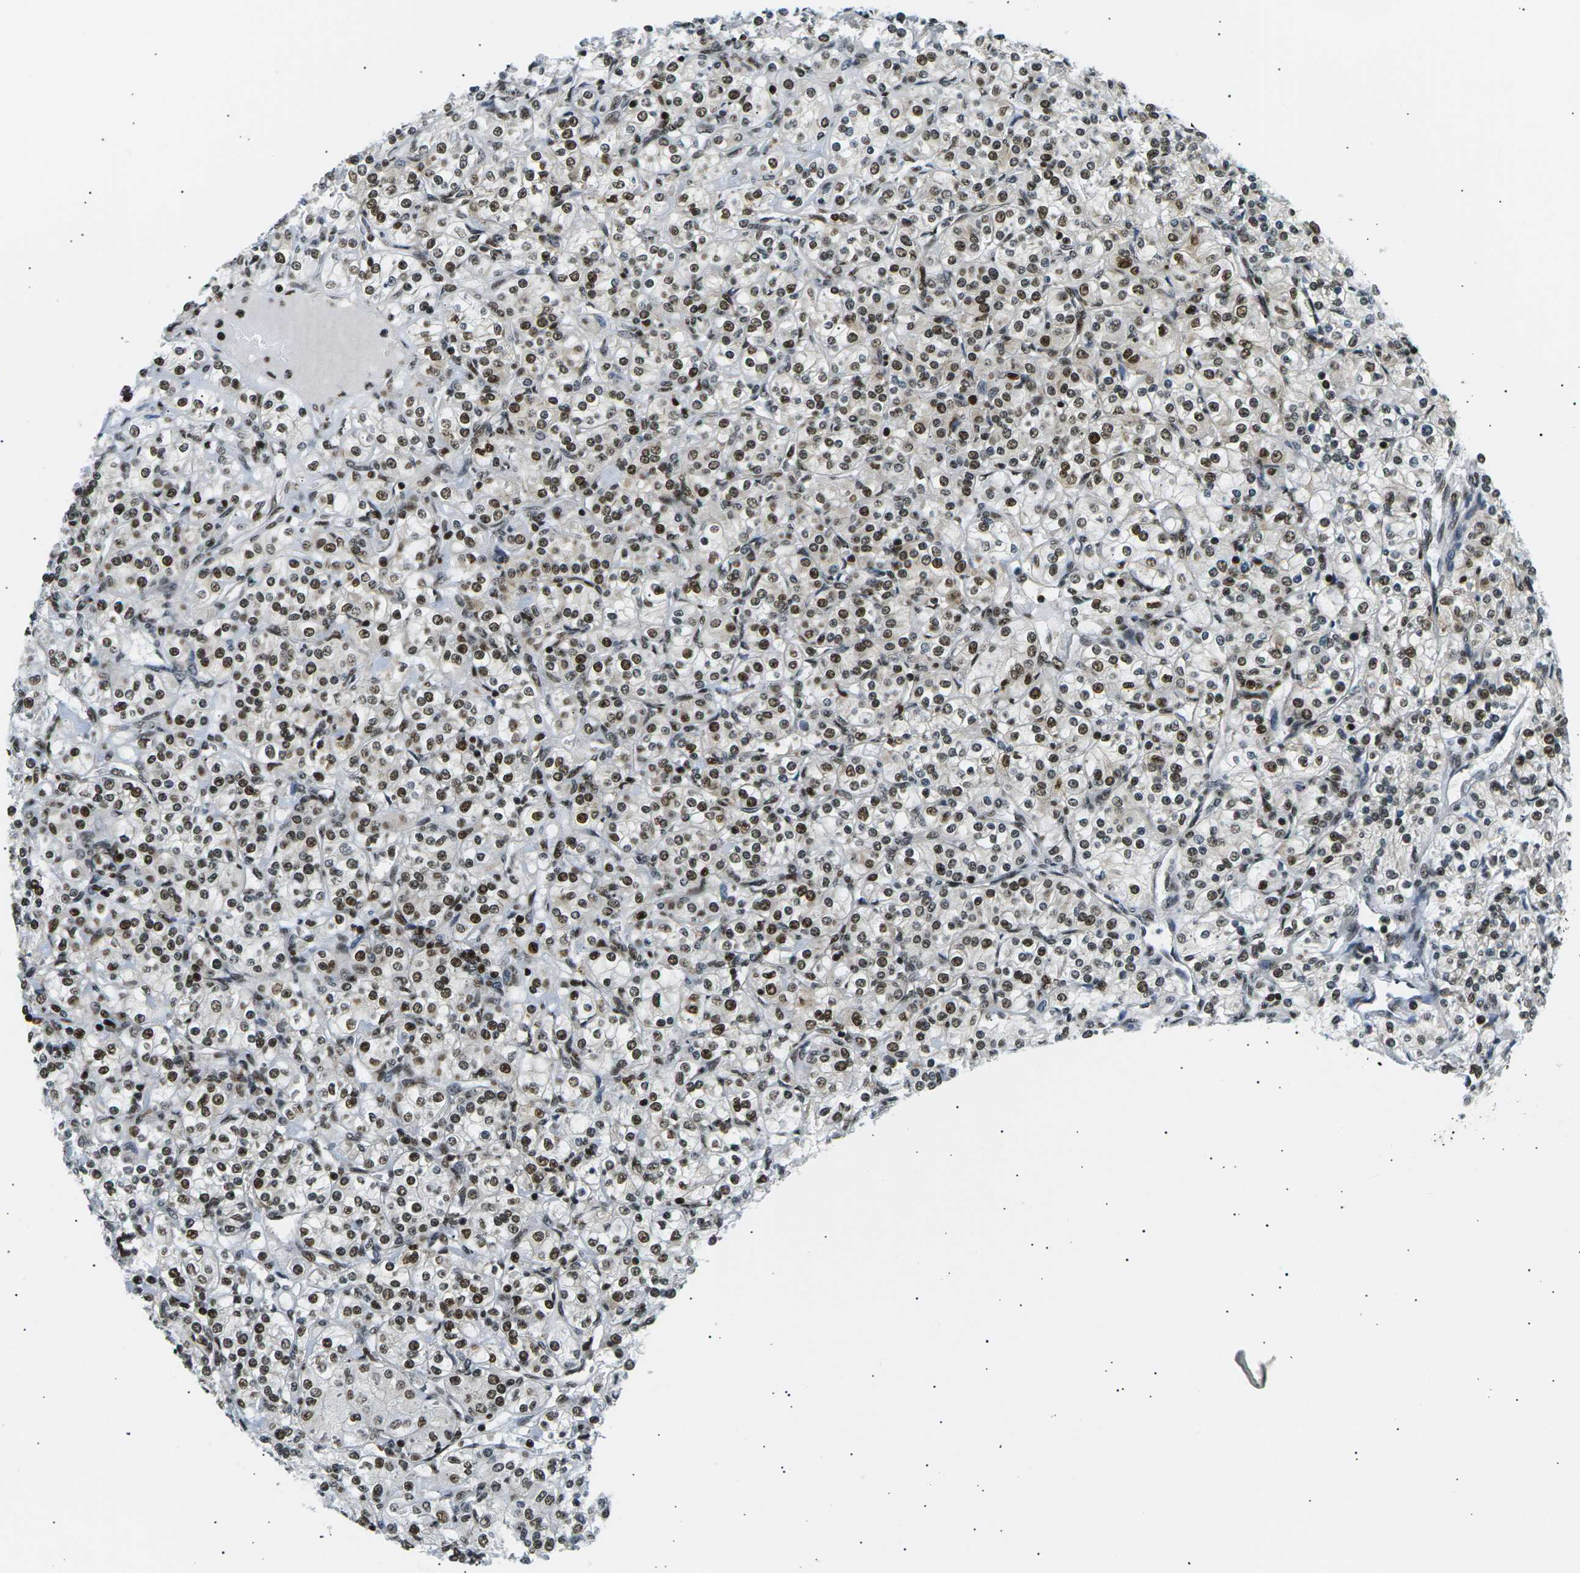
{"staining": {"intensity": "strong", "quantity": ">75%", "location": "nuclear"}, "tissue": "renal cancer", "cell_type": "Tumor cells", "image_type": "cancer", "snomed": [{"axis": "morphology", "description": "Adenocarcinoma, NOS"}, {"axis": "topography", "description": "Kidney"}], "caption": "Immunohistochemistry (IHC) (DAB) staining of adenocarcinoma (renal) displays strong nuclear protein expression in about >75% of tumor cells.", "gene": "RPA2", "patient": {"sex": "male", "age": 77}}